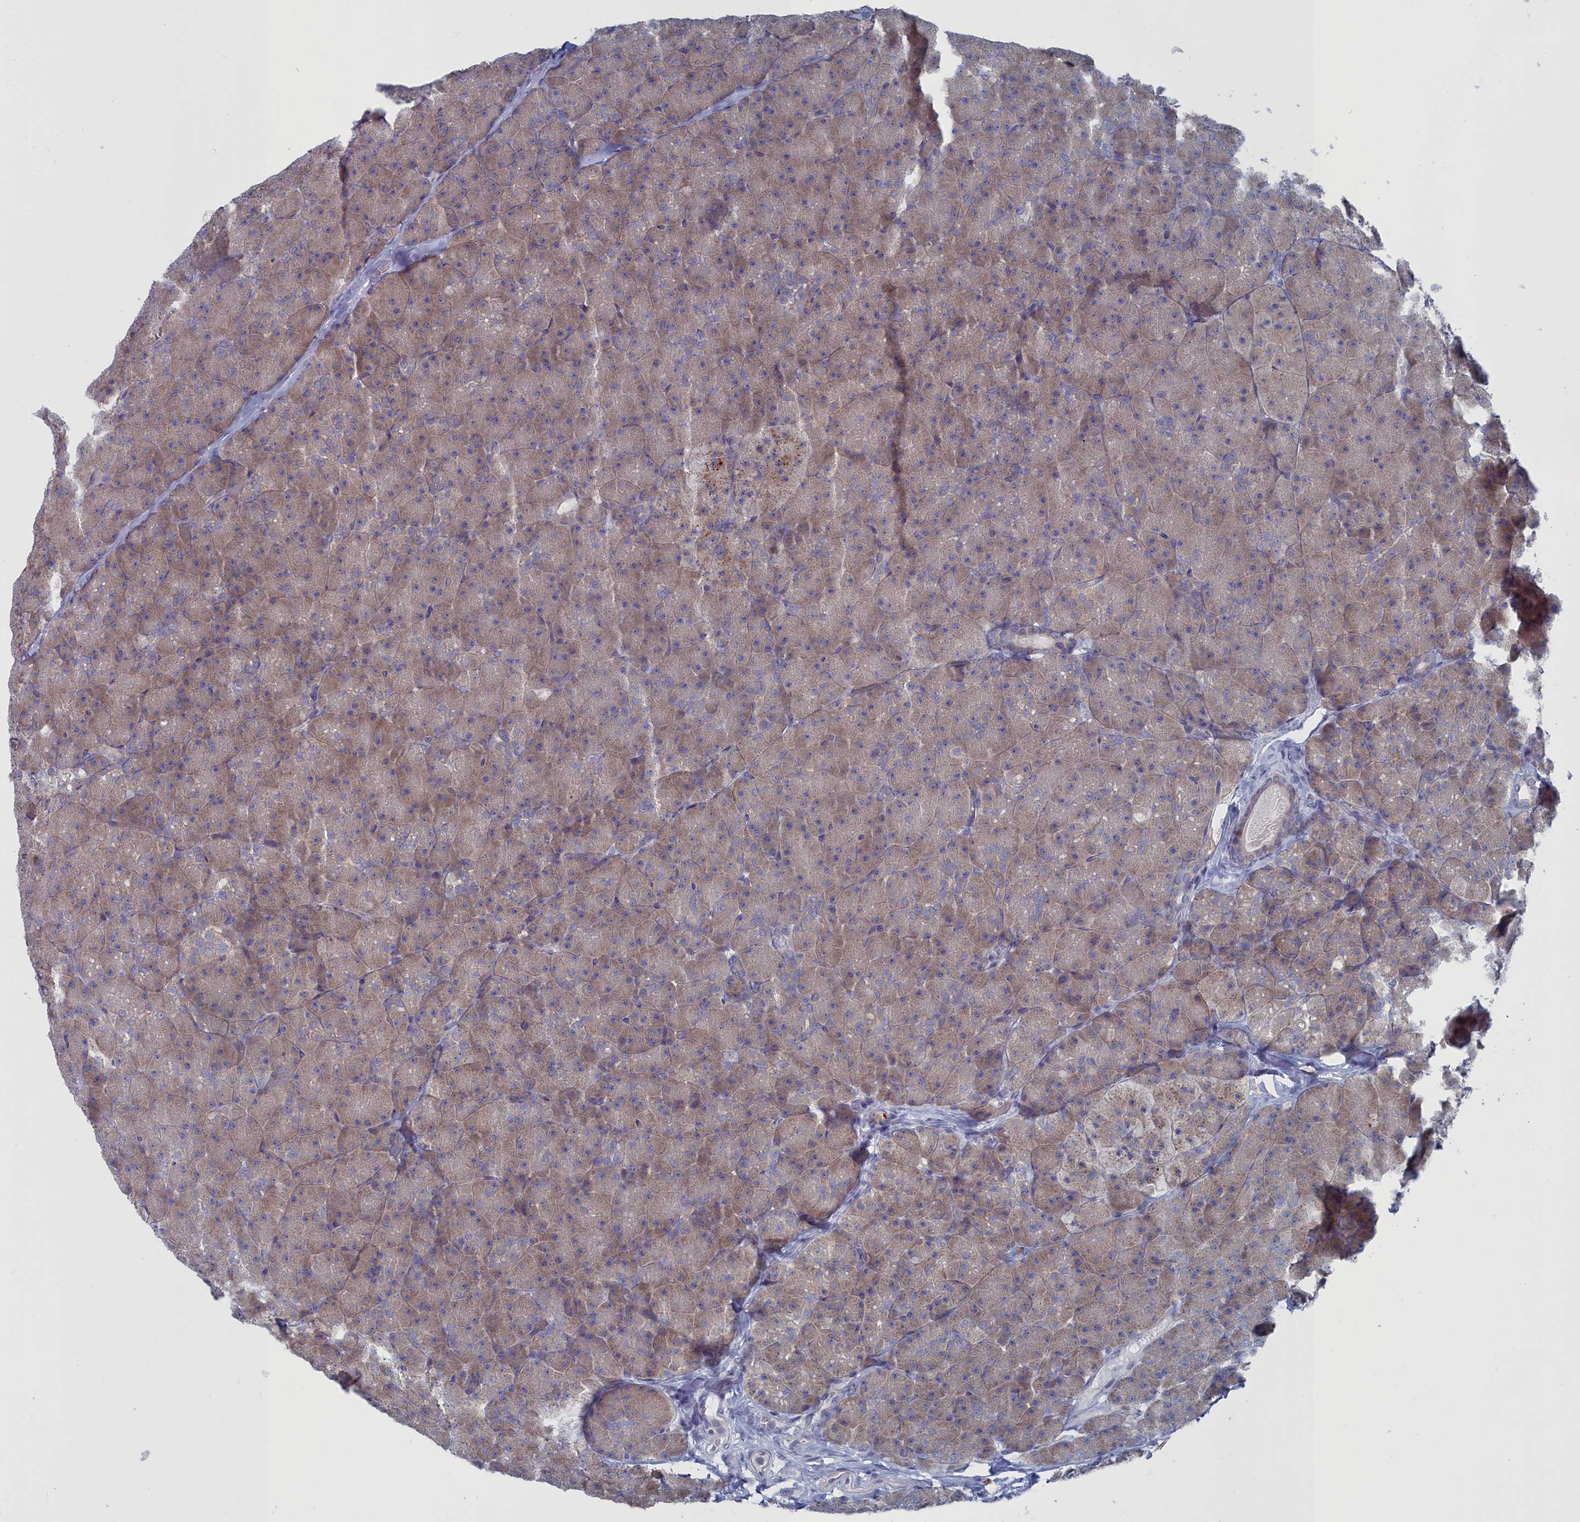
{"staining": {"intensity": "weak", "quantity": "25%-75%", "location": "cytoplasmic/membranous"}, "tissue": "pancreas", "cell_type": "Exocrine glandular cells", "image_type": "normal", "snomed": [{"axis": "morphology", "description": "Normal tissue, NOS"}, {"axis": "topography", "description": "Pancreas"}], "caption": "Human pancreas stained with a brown dye shows weak cytoplasmic/membranous positive positivity in about 25%-75% of exocrine glandular cells.", "gene": "CCDC149", "patient": {"sex": "male", "age": 36}}